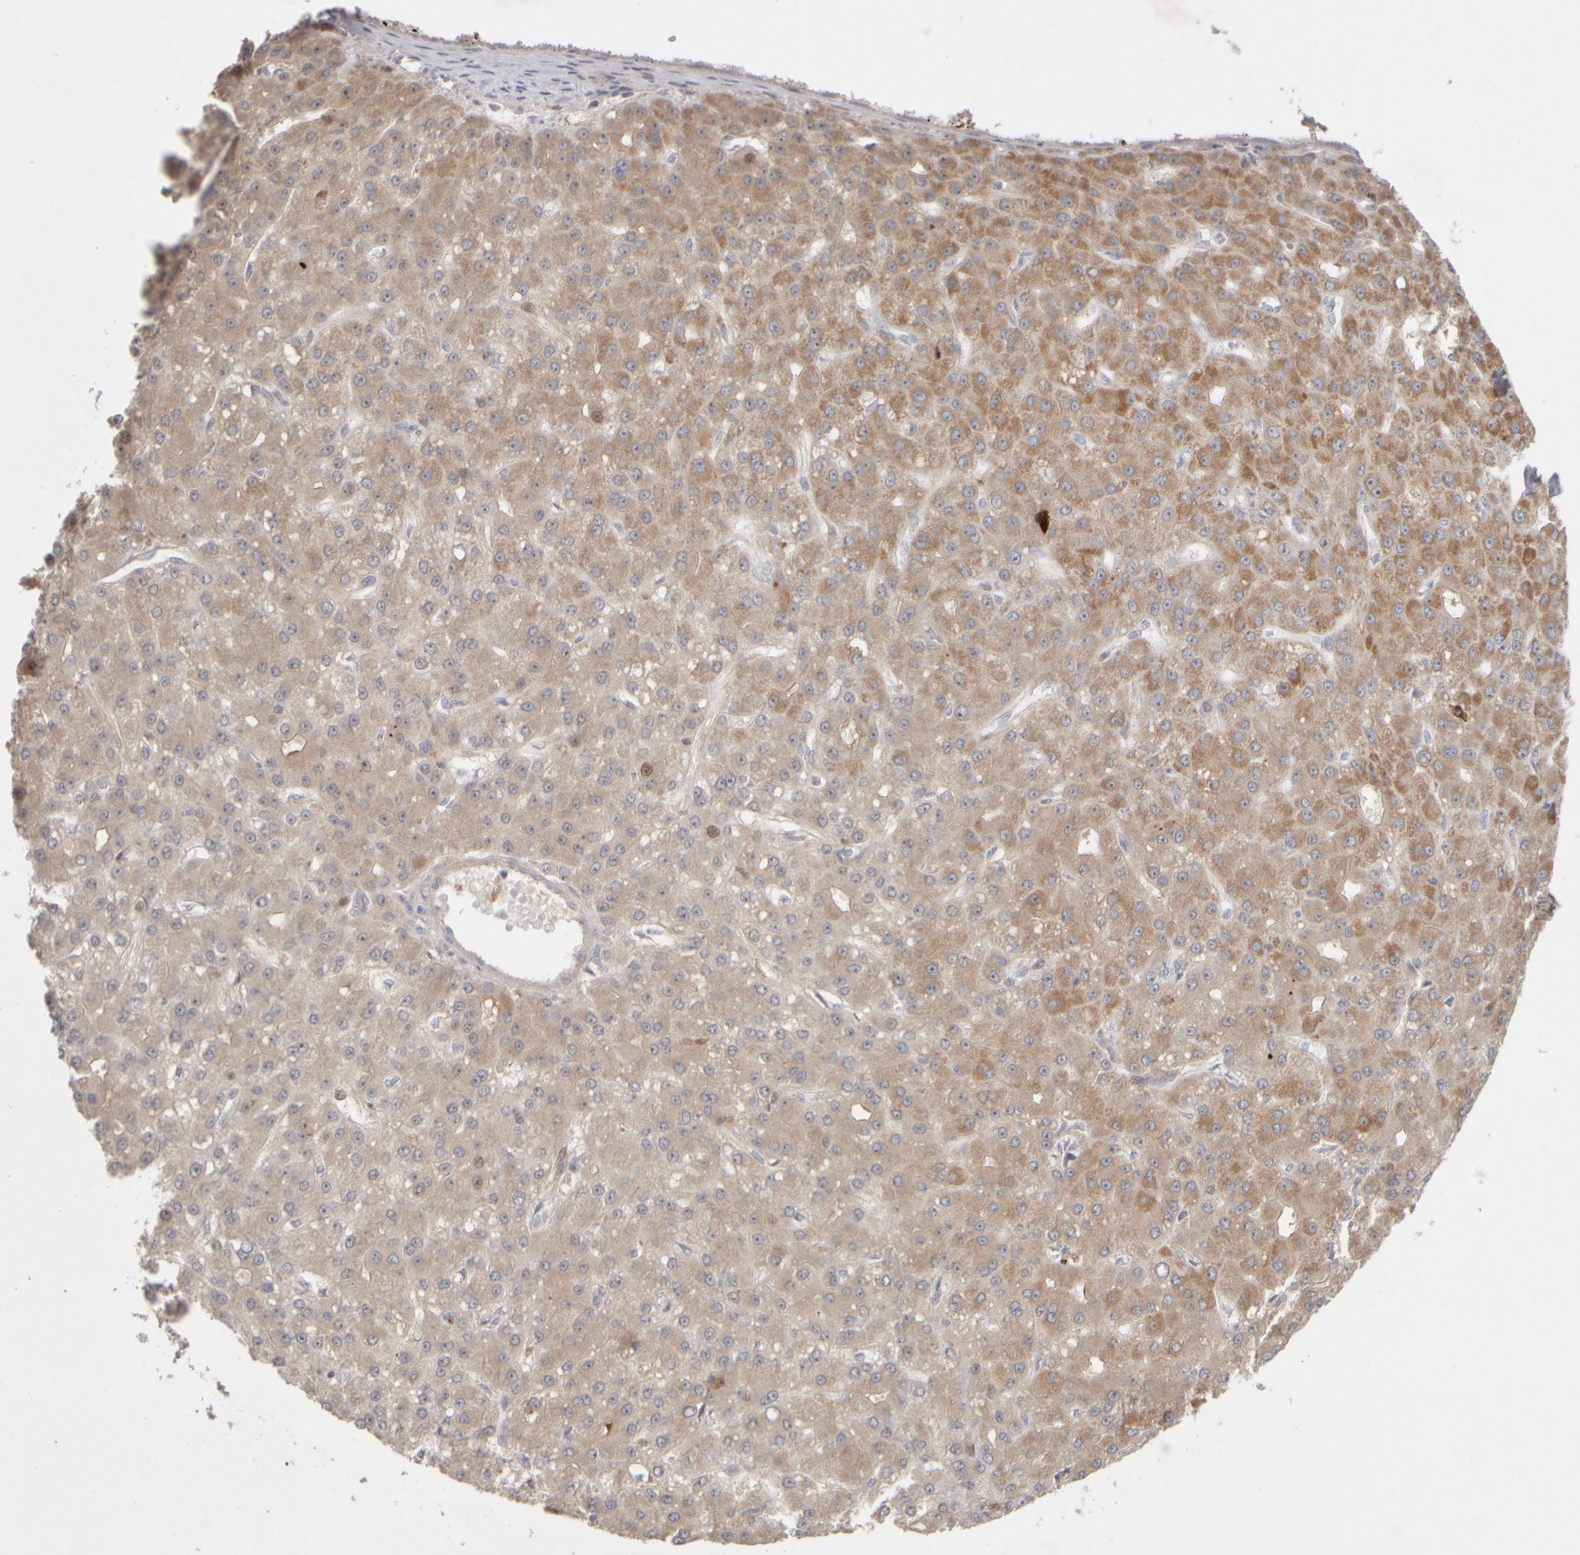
{"staining": {"intensity": "moderate", "quantity": ">75%", "location": "cytoplasmic/membranous"}, "tissue": "liver cancer", "cell_type": "Tumor cells", "image_type": "cancer", "snomed": [{"axis": "morphology", "description": "Carcinoma, Hepatocellular, NOS"}, {"axis": "topography", "description": "Liver"}], "caption": "This is a histology image of immunohistochemistry (IHC) staining of liver cancer, which shows moderate positivity in the cytoplasmic/membranous of tumor cells.", "gene": "CHADL", "patient": {"sex": "male", "age": 67}}